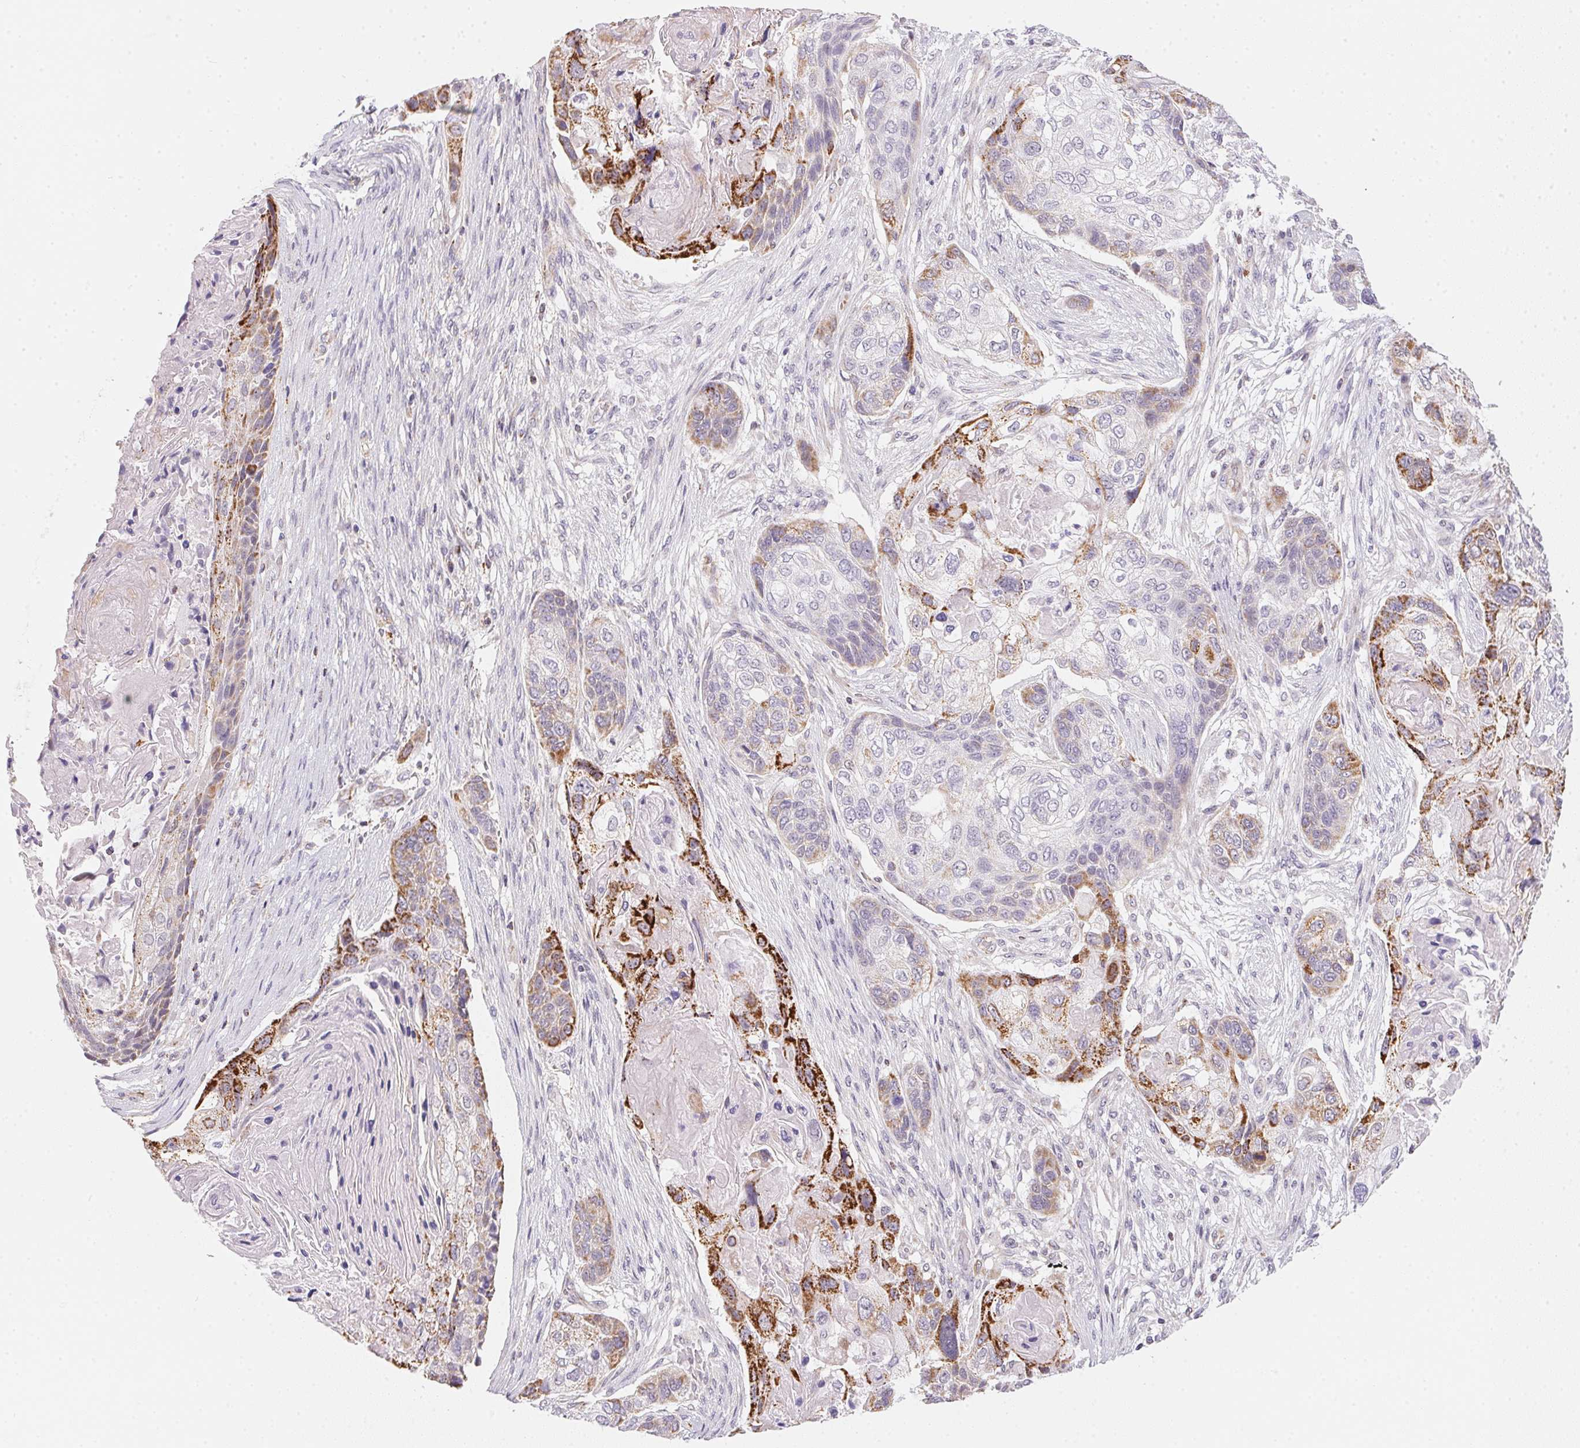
{"staining": {"intensity": "strong", "quantity": "<25%", "location": "cytoplasmic/membranous"}, "tissue": "lung cancer", "cell_type": "Tumor cells", "image_type": "cancer", "snomed": [{"axis": "morphology", "description": "Squamous cell carcinoma, NOS"}, {"axis": "topography", "description": "Lung"}], "caption": "Squamous cell carcinoma (lung) stained with a brown dye reveals strong cytoplasmic/membranous positive staining in about <25% of tumor cells.", "gene": "GIPC2", "patient": {"sex": "male", "age": 69}}